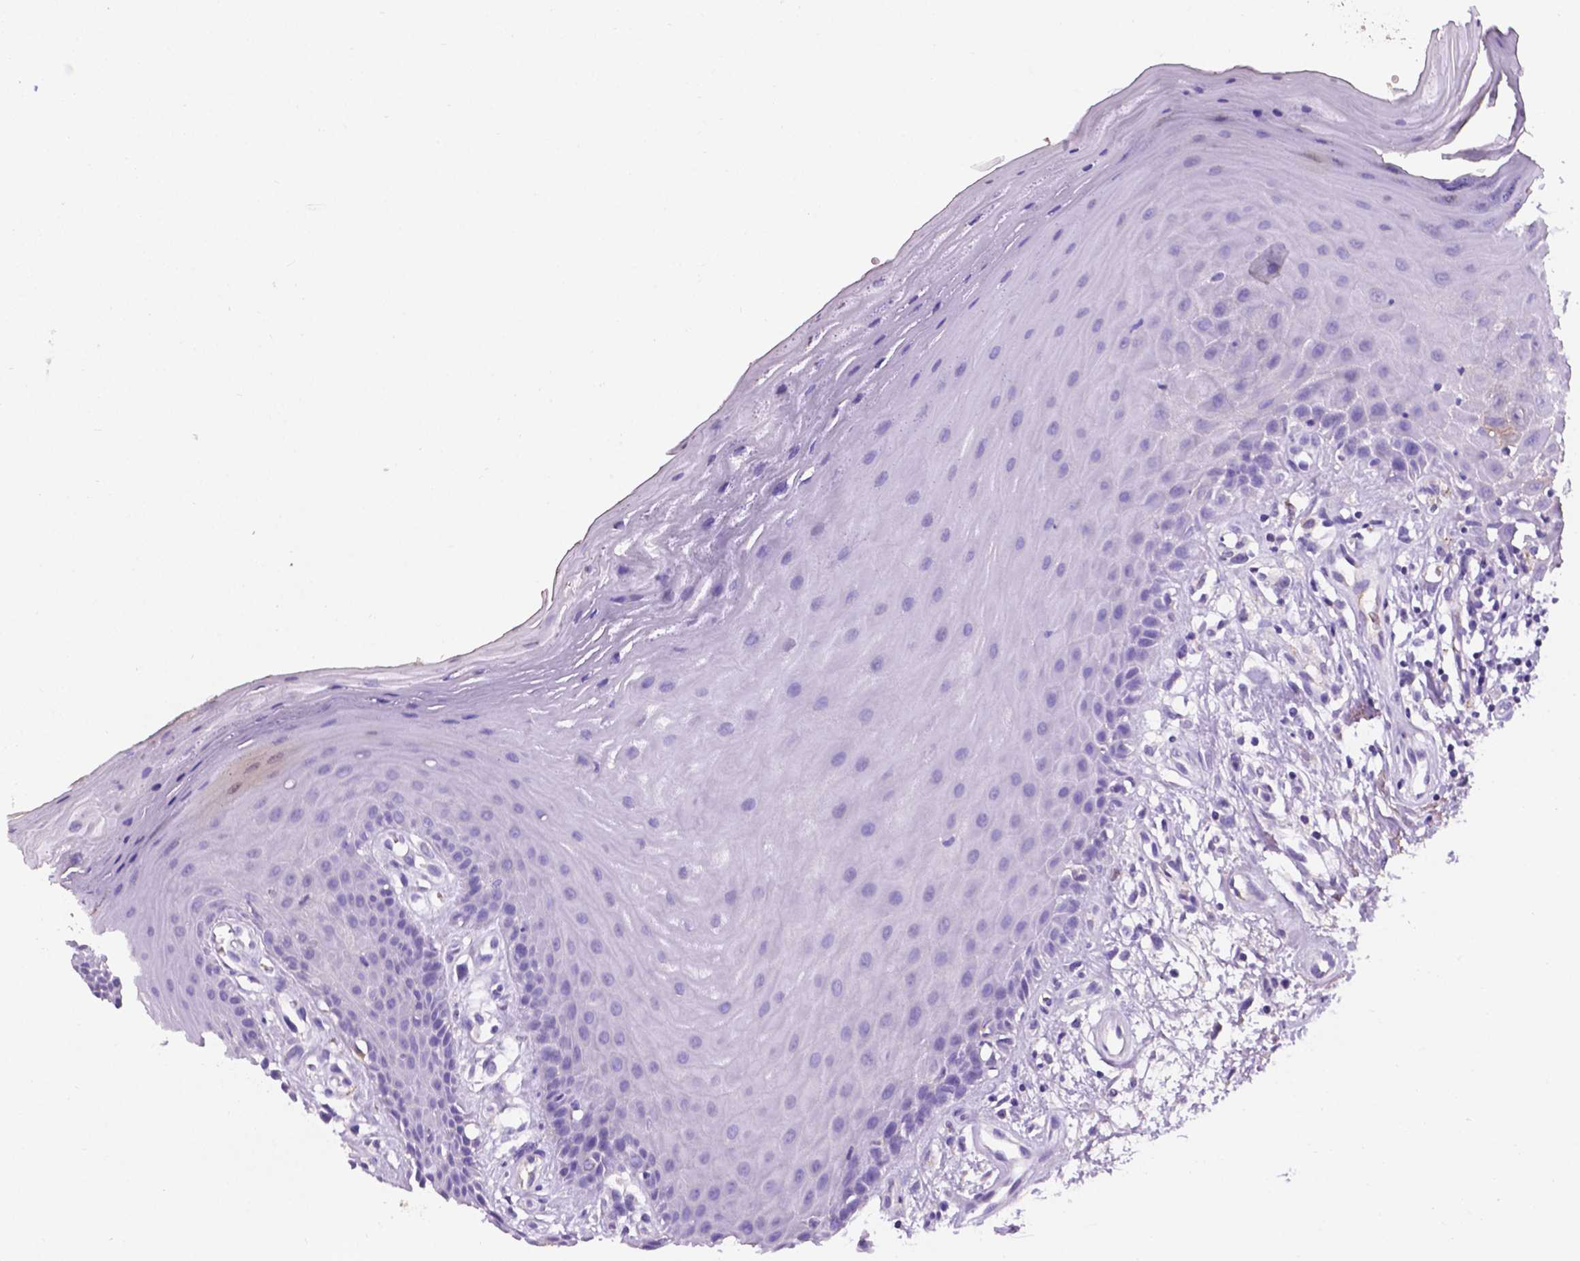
{"staining": {"intensity": "negative", "quantity": "none", "location": "none"}, "tissue": "oral mucosa", "cell_type": "Squamous epithelial cells", "image_type": "normal", "snomed": [{"axis": "morphology", "description": "Normal tissue, NOS"}, {"axis": "morphology", "description": "Normal morphology"}, {"axis": "topography", "description": "Oral tissue"}], "caption": "An immunohistochemistry (IHC) micrograph of unremarkable oral mucosa is shown. There is no staining in squamous epithelial cells of oral mucosa. (DAB IHC visualized using brightfield microscopy, high magnification).", "gene": "APOE", "patient": {"sex": "female", "age": 76}}